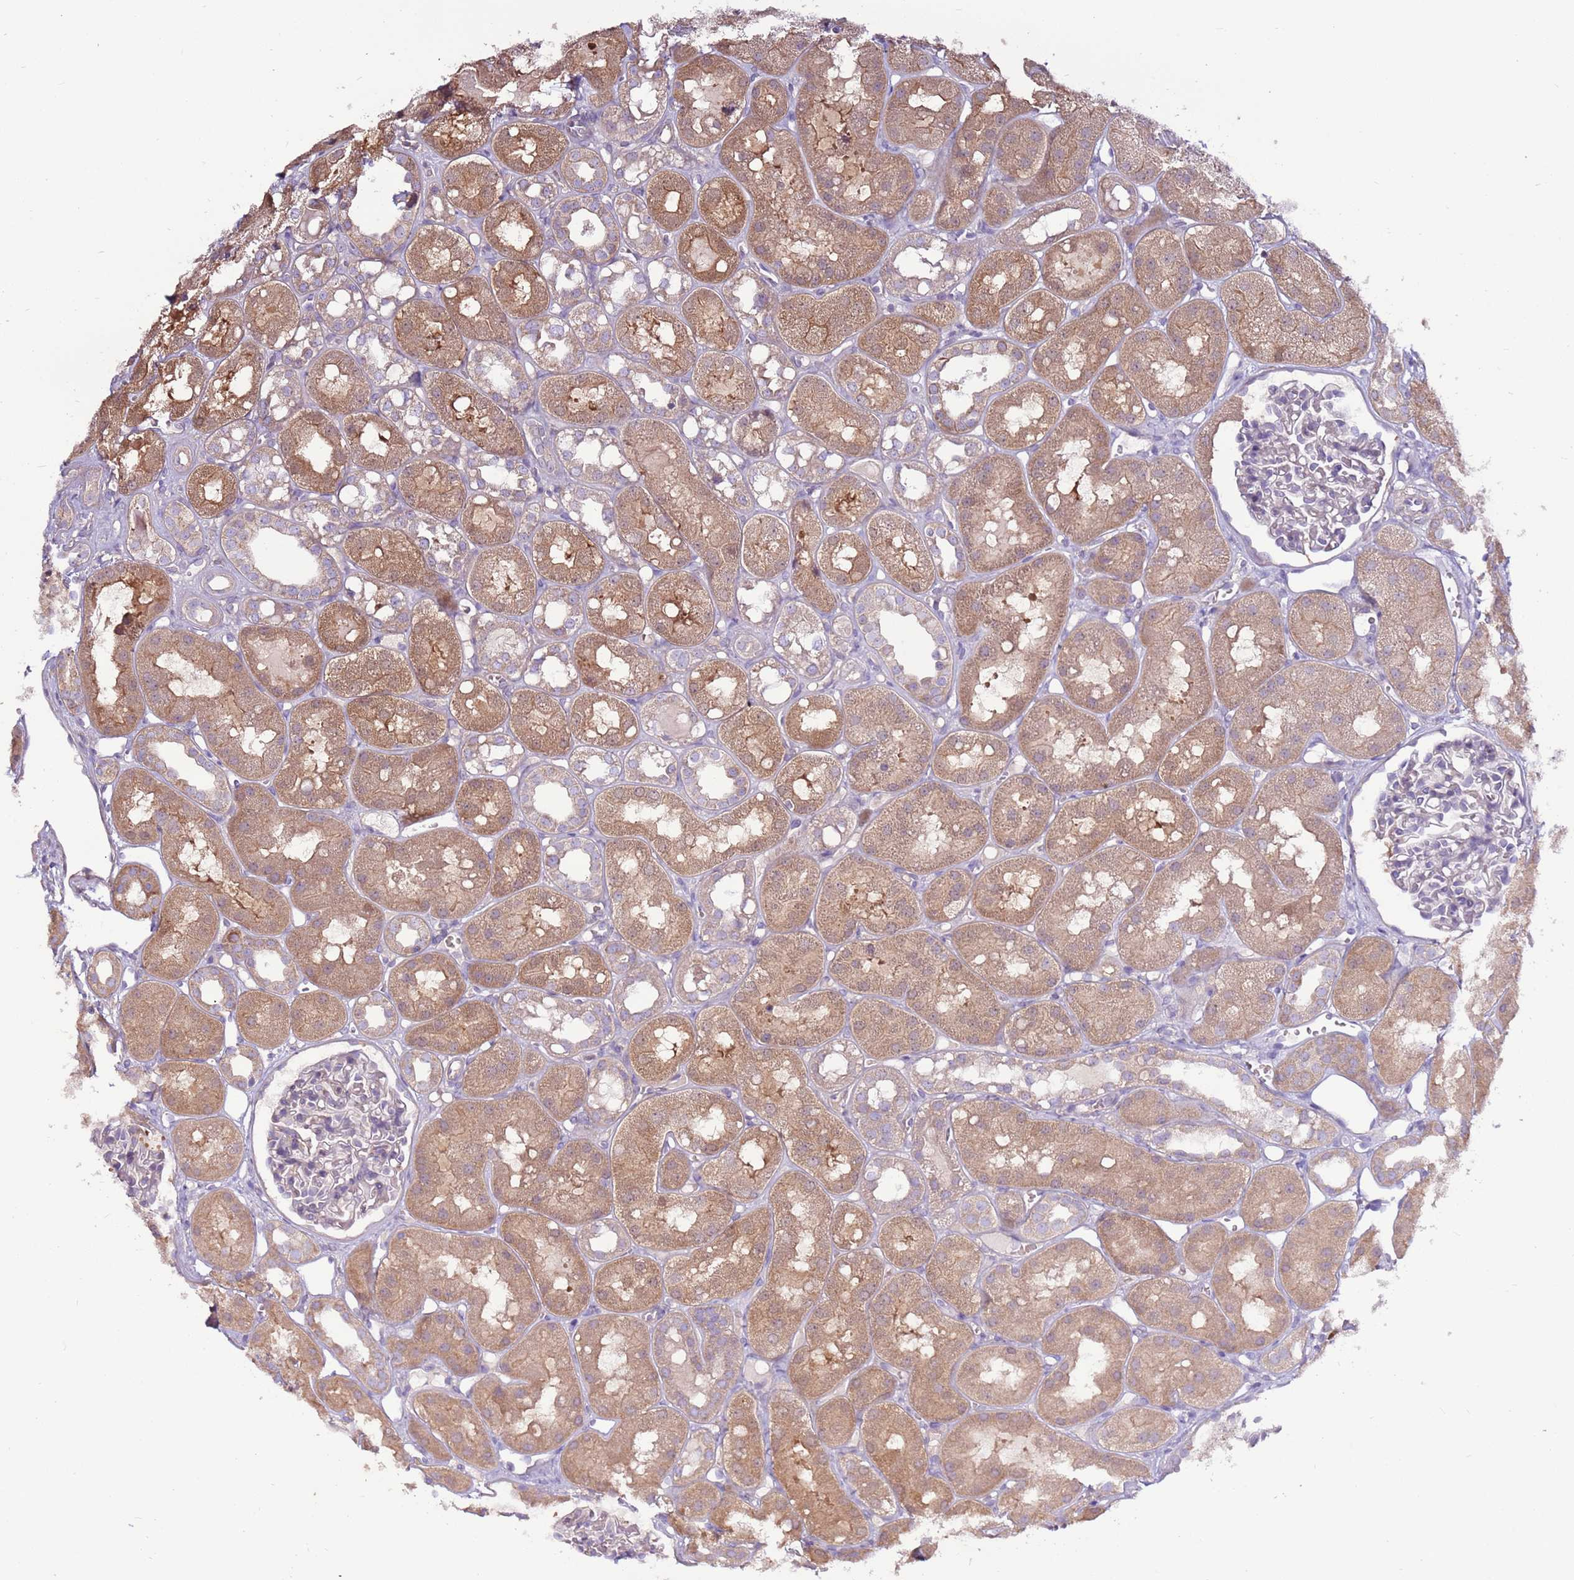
{"staining": {"intensity": "negative", "quantity": "none", "location": "none"}, "tissue": "kidney", "cell_type": "Cells in glomeruli", "image_type": "normal", "snomed": [{"axis": "morphology", "description": "Normal tissue, NOS"}, {"axis": "topography", "description": "Kidney"}], "caption": "Cells in glomeruli show no significant staining in normal kidney.", "gene": "EVA1B", "patient": {"sex": "male", "age": 16}}